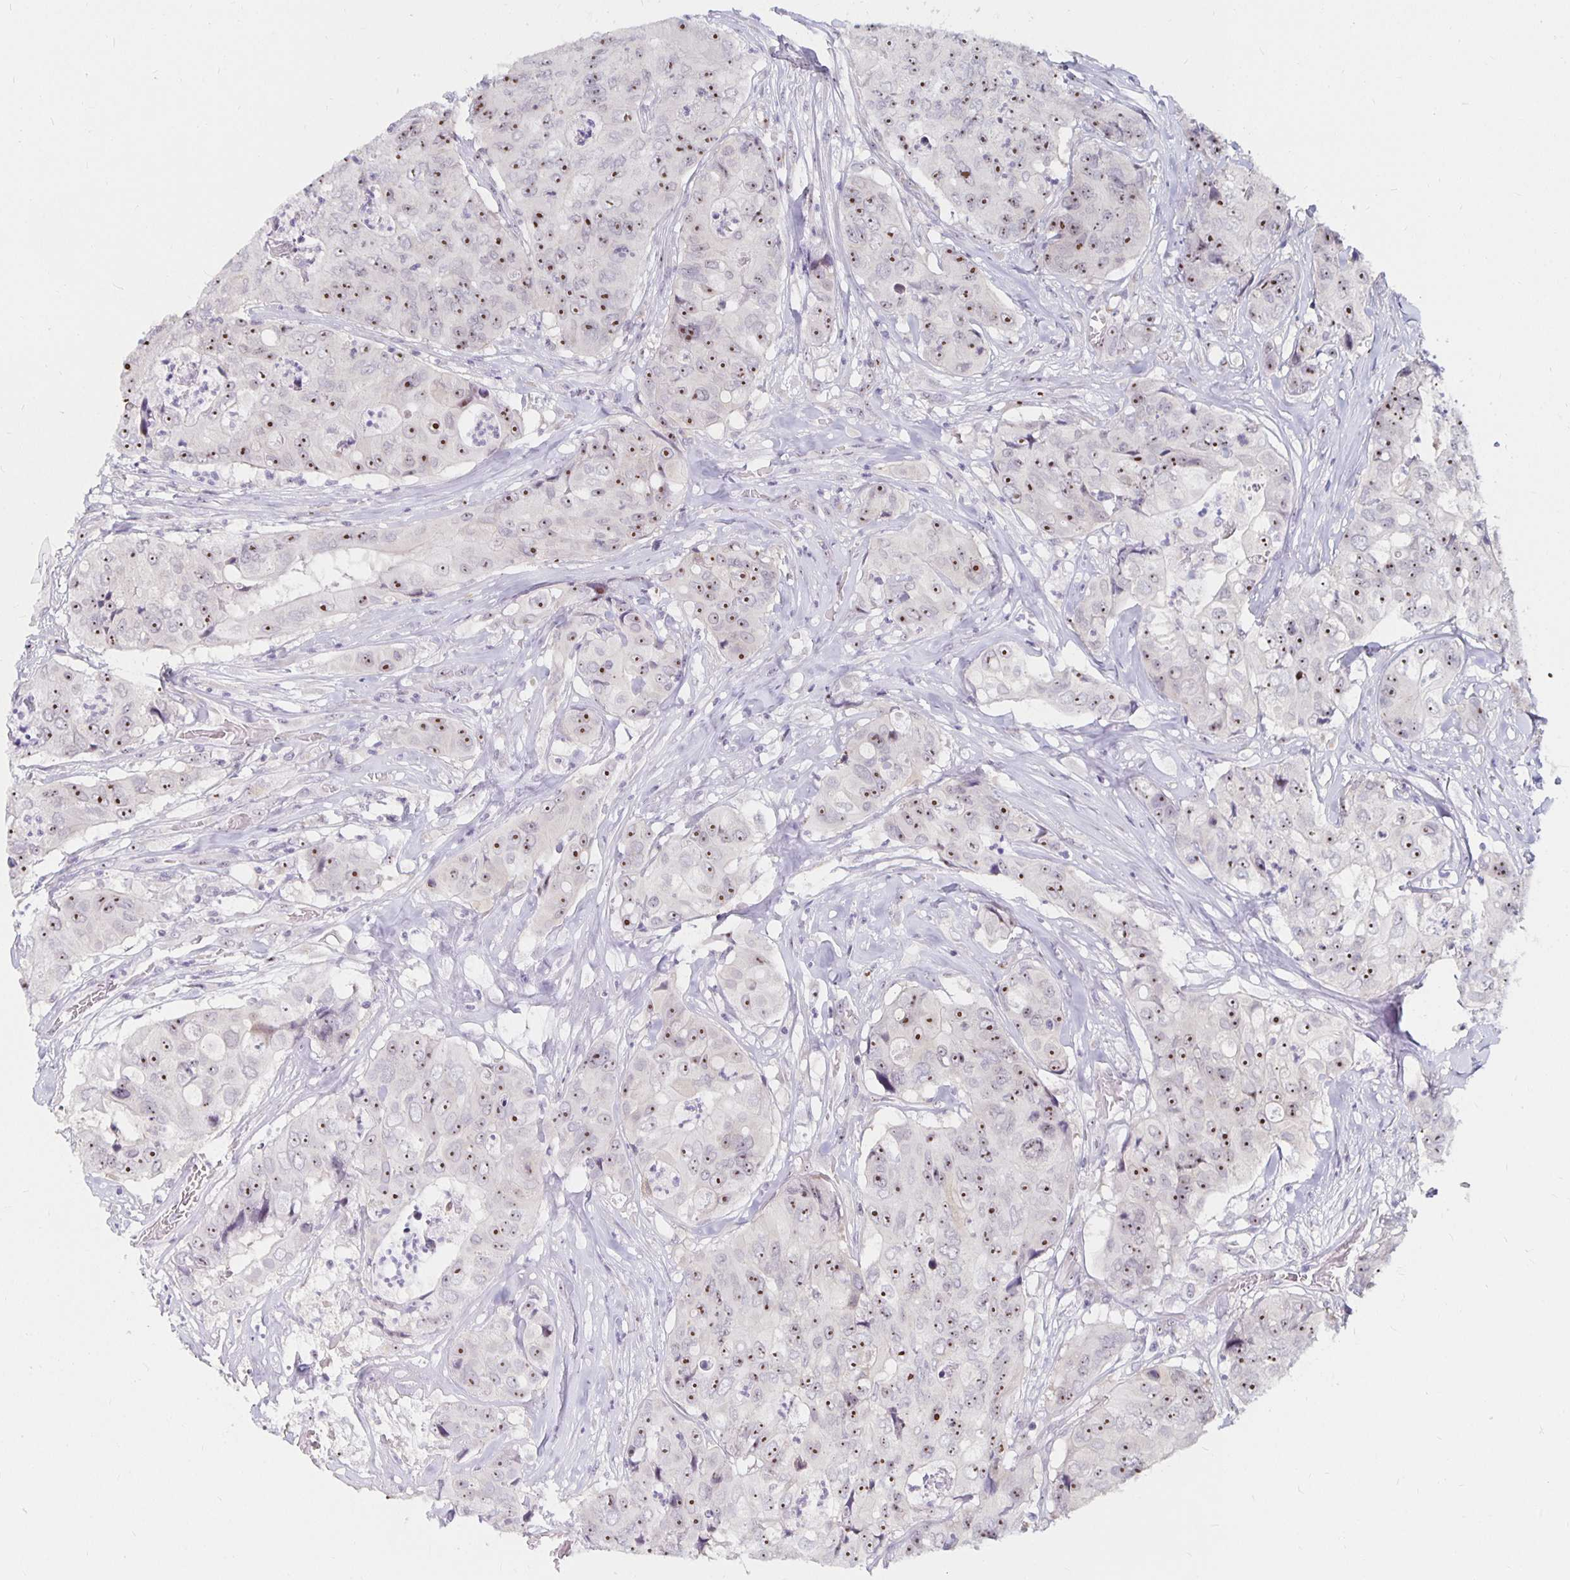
{"staining": {"intensity": "moderate", "quantity": ">75%", "location": "nuclear"}, "tissue": "colorectal cancer", "cell_type": "Tumor cells", "image_type": "cancer", "snomed": [{"axis": "morphology", "description": "Adenocarcinoma, NOS"}, {"axis": "topography", "description": "Rectum"}], "caption": "IHC (DAB (3,3'-diaminobenzidine)) staining of human colorectal adenocarcinoma exhibits moderate nuclear protein positivity in approximately >75% of tumor cells. (Stains: DAB (3,3'-diaminobenzidine) in brown, nuclei in blue, Microscopy: brightfield microscopy at high magnification).", "gene": "NUP85", "patient": {"sex": "female", "age": 62}}